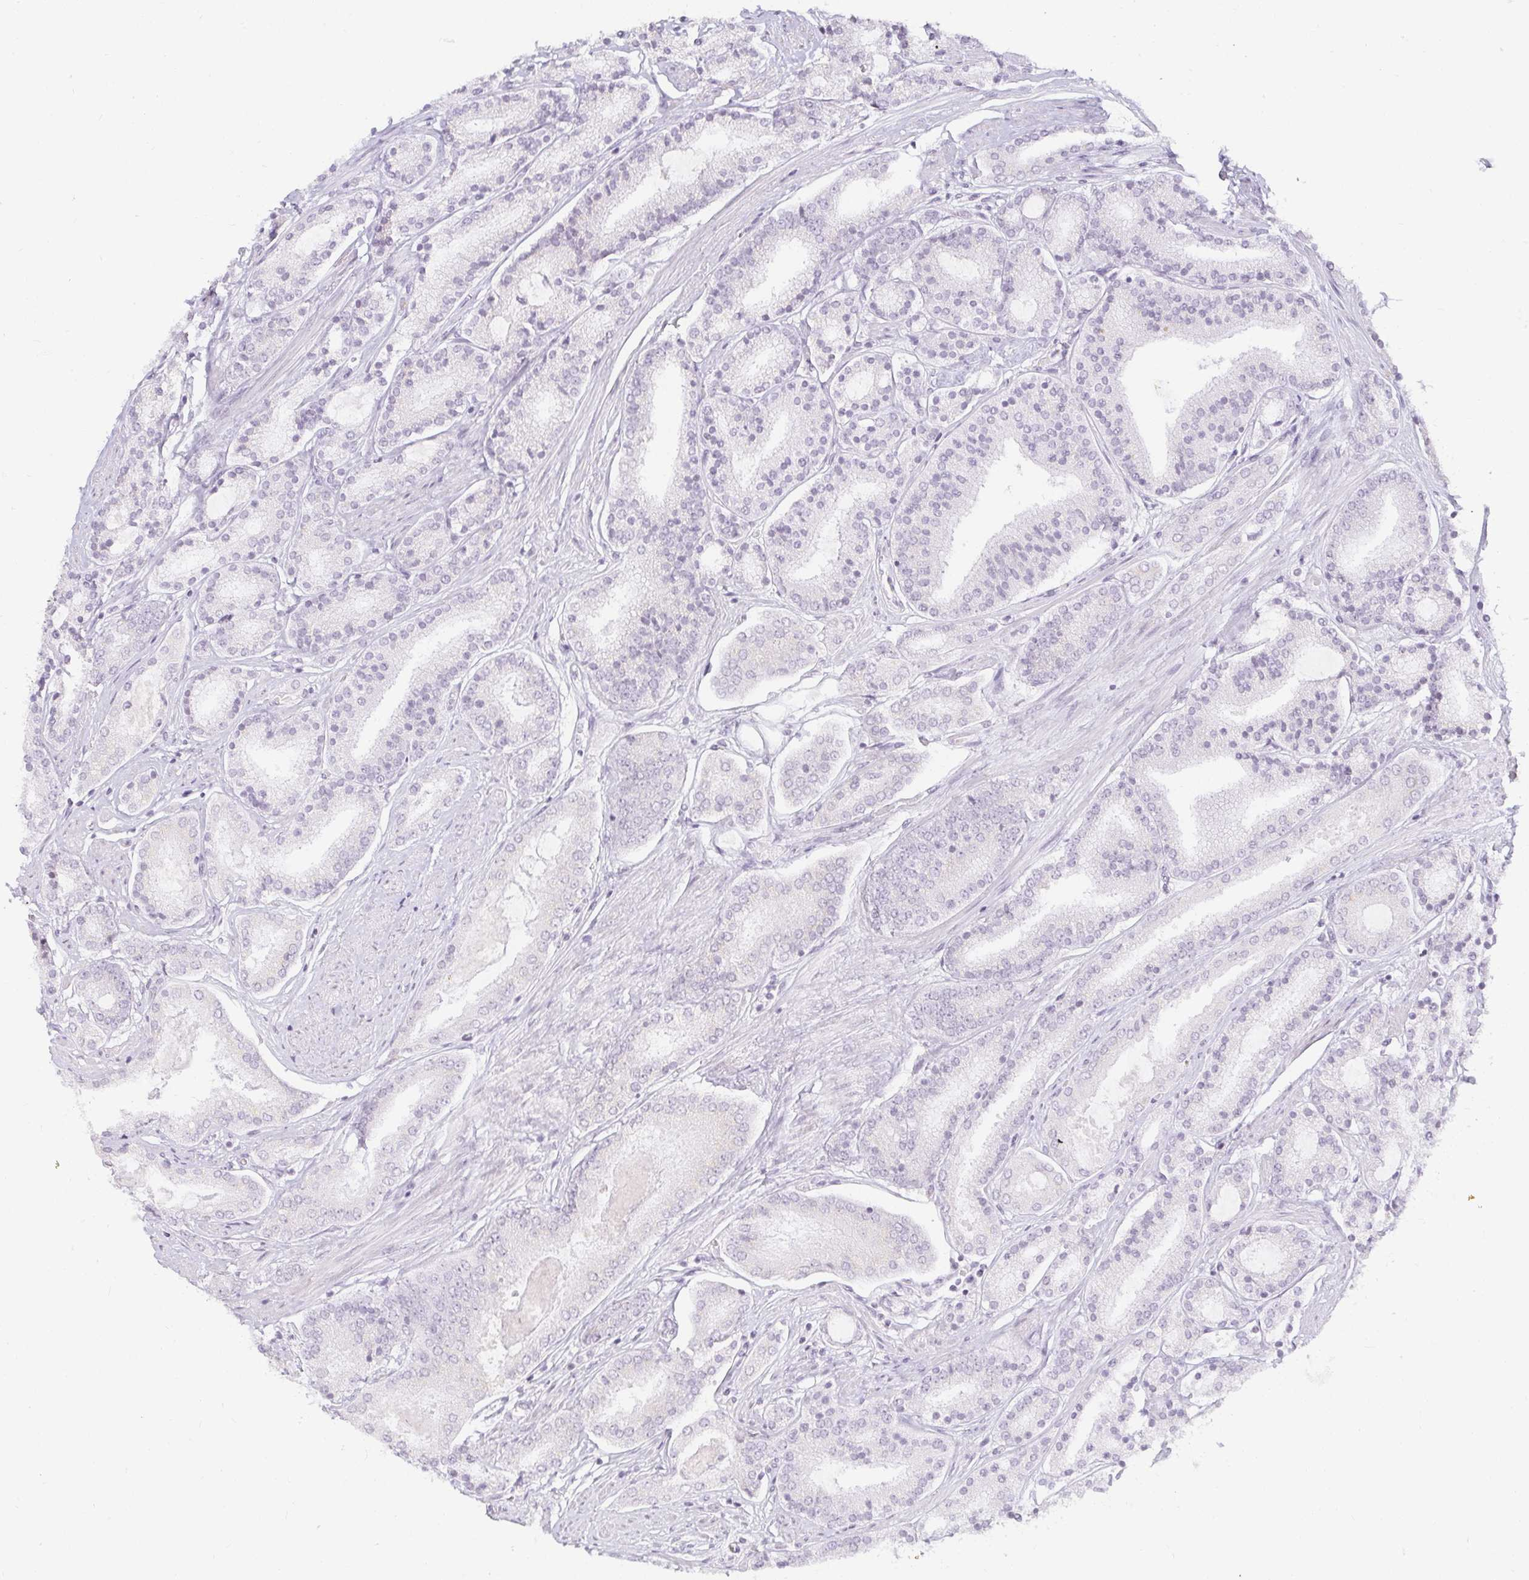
{"staining": {"intensity": "negative", "quantity": "none", "location": "none"}, "tissue": "prostate cancer", "cell_type": "Tumor cells", "image_type": "cancer", "snomed": [{"axis": "morphology", "description": "Adenocarcinoma, High grade"}, {"axis": "topography", "description": "Prostate"}], "caption": "Prostate cancer stained for a protein using immunohistochemistry (IHC) demonstrates no positivity tumor cells.", "gene": "ACAN", "patient": {"sex": "male", "age": 63}}